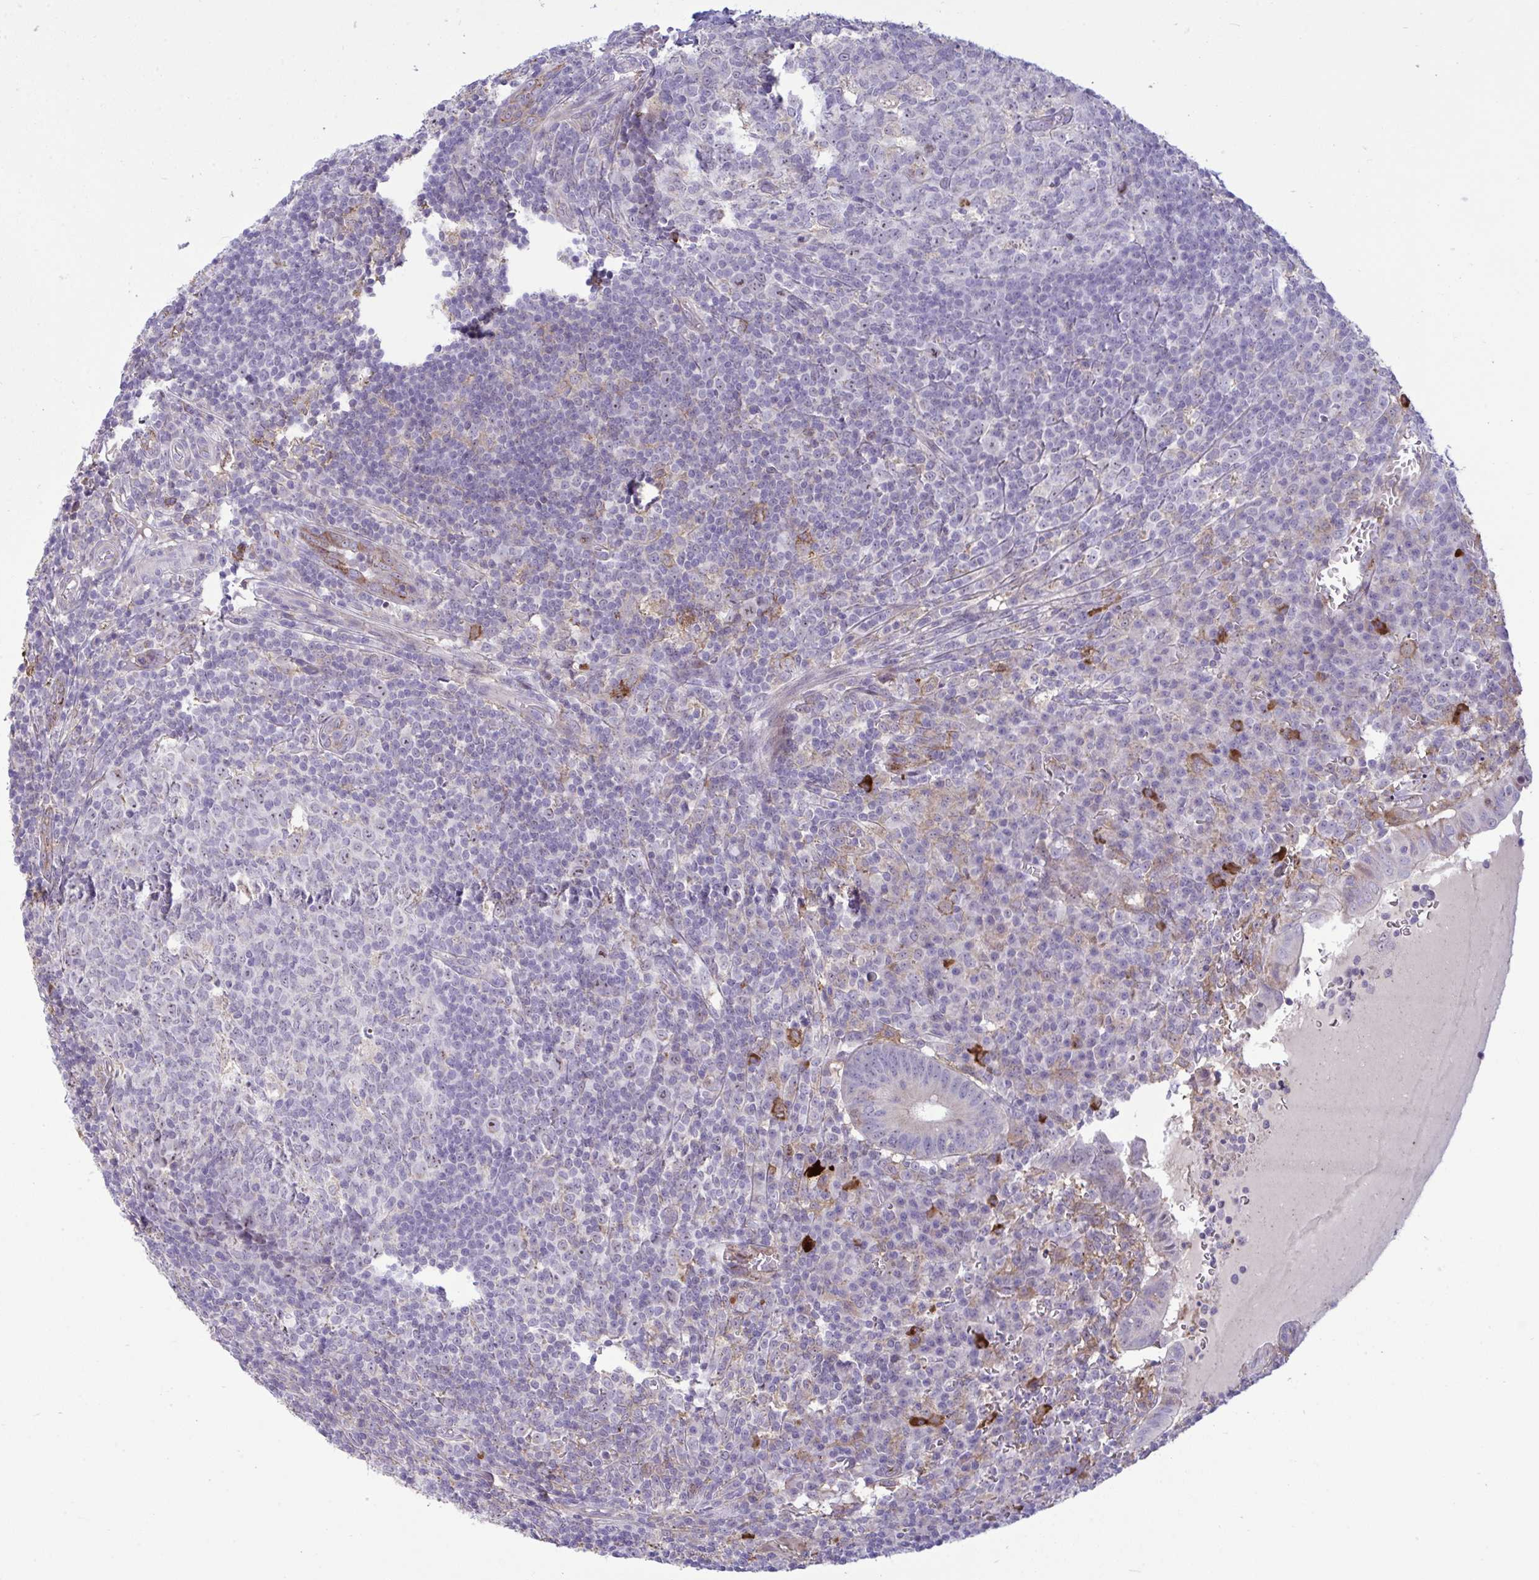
{"staining": {"intensity": "weak", "quantity": "25%-75%", "location": "cytoplasmic/membranous"}, "tissue": "appendix", "cell_type": "Glandular cells", "image_type": "normal", "snomed": [{"axis": "morphology", "description": "Normal tissue, NOS"}, {"axis": "topography", "description": "Appendix"}], "caption": "Immunohistochemical staining of unremarkable appendix reveals 25%-75% levels of weak cytoplasmic/membranous protein staining in approximately 25%-75% of glandular cells. The staining was performed using DAB (3,3'-diaminobenzidine), with brown indicating positive protein expression. Nuclei are stained blue with hematoxylin.", "gene": "CD101", "patient": {"sex": "male", "age": 18}}